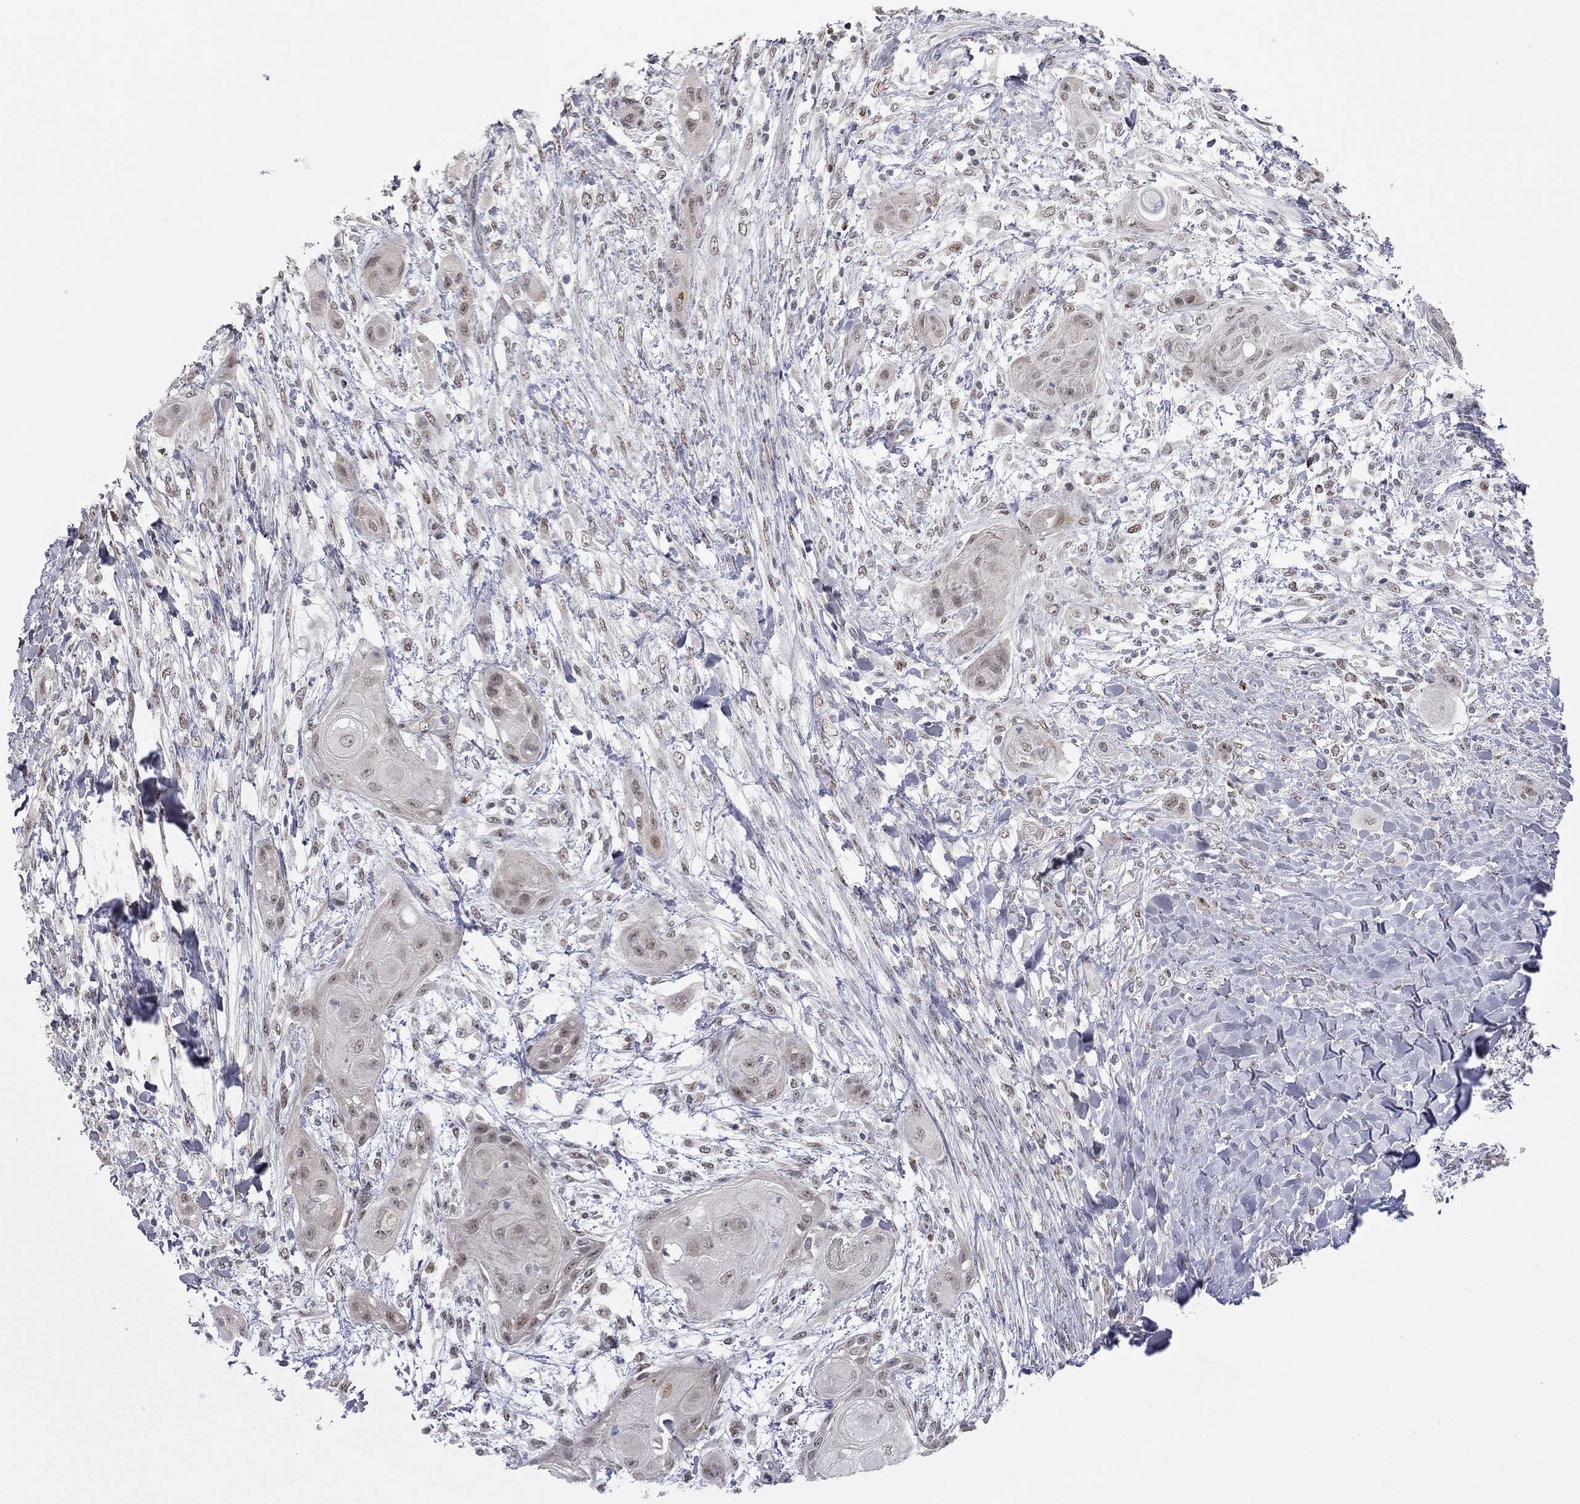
{"staining": {"intensity": "weak", "quantity": "<25%", "location": "nuclear"}, "tissue": "skin cancer", "cell_type": "Tumor cells", "image_type": "cancer", "snomed": [{"axis": "morphology", "description": "Squamous cell carcinoma, NOS"}, {"axis": "topography", "description": "Skin"}], "caption": "This is an IHC image of human skin squamous cell carcinoma. There is no positivity in tumor cells.", "gene": "MC3R", "patient": {"sex": "male", "age": 62}}